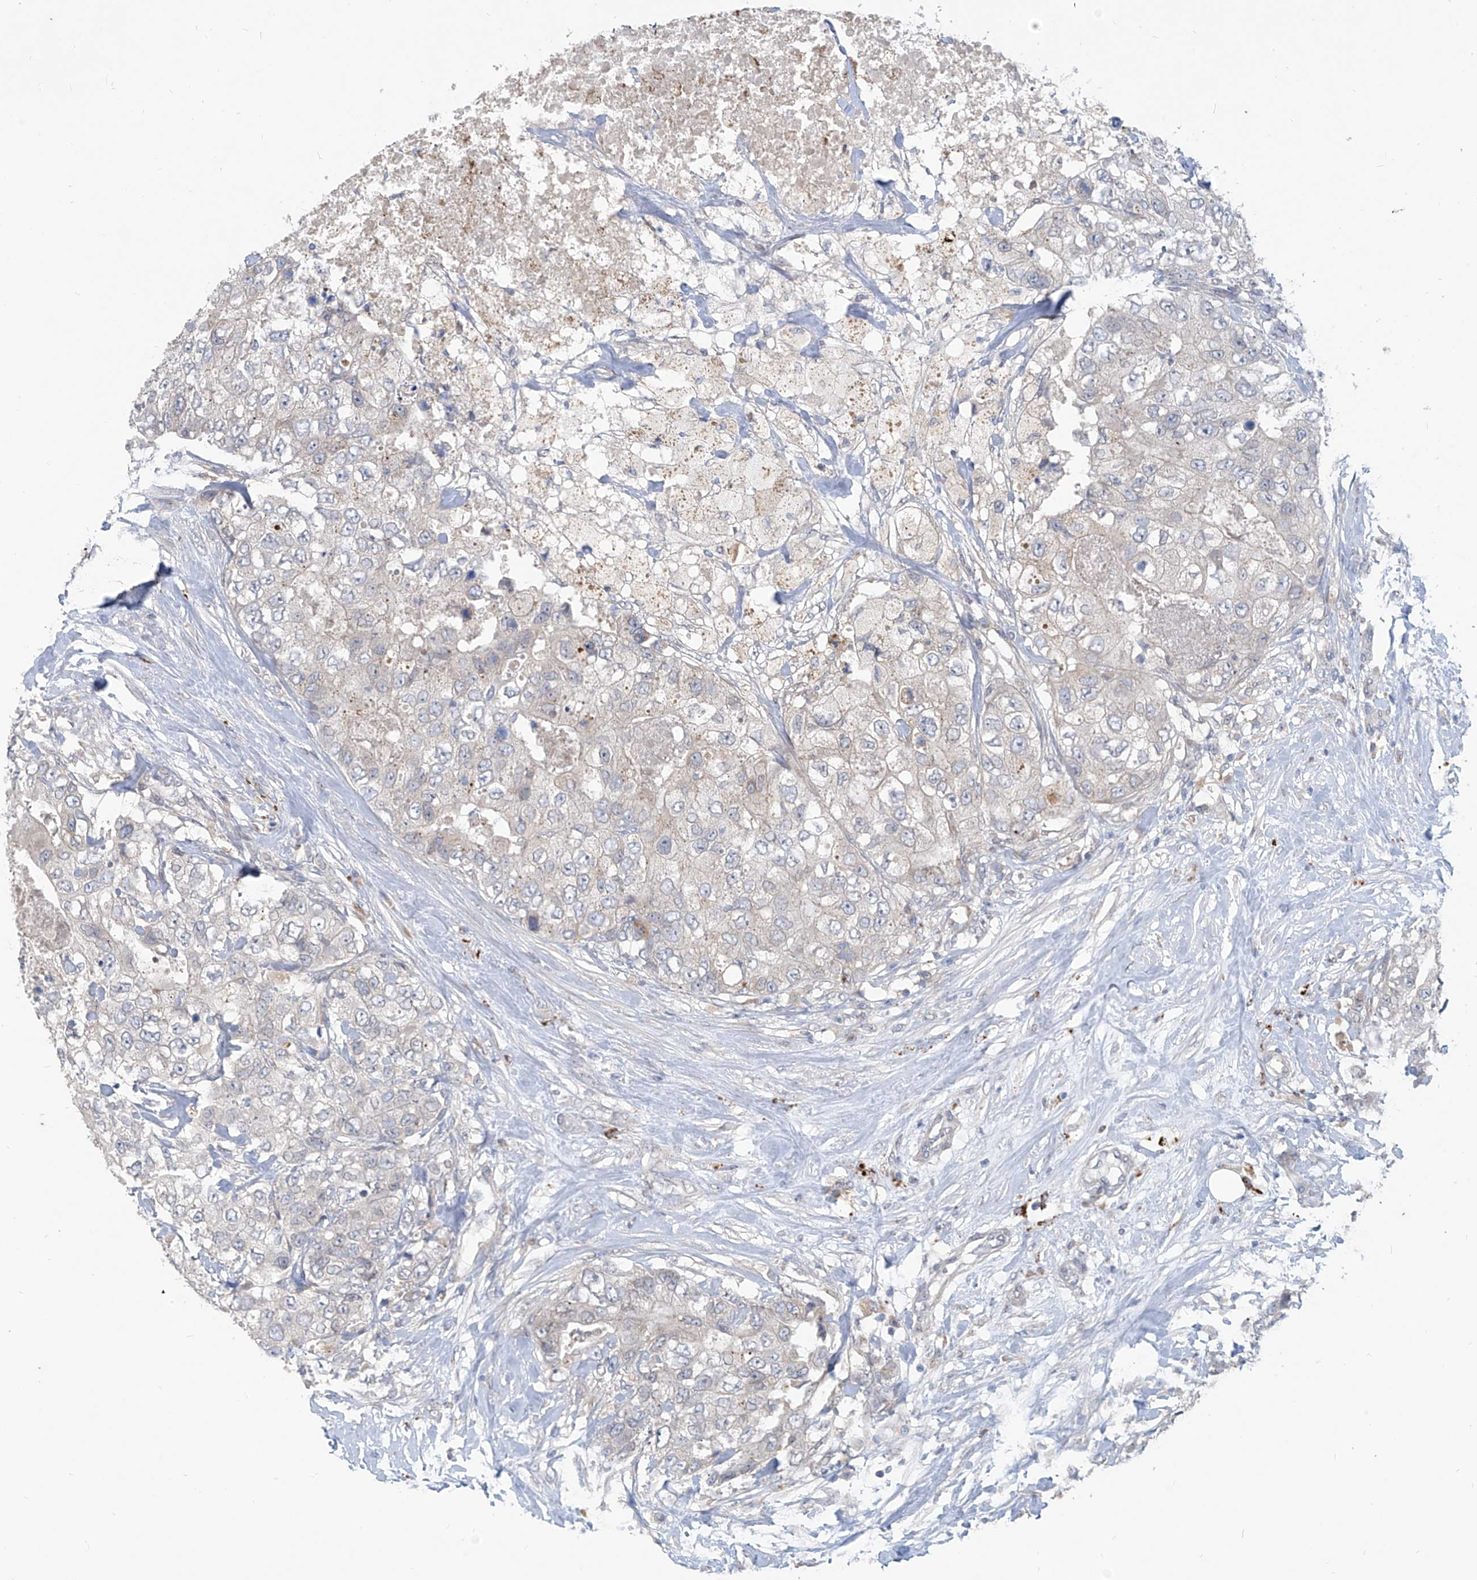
{"staining": {"intensity": "negative", "quantity": "none", "location": "none"}, "tissue": "breast cancer", "cell_type": "Tumor cells", "image_type": "cancer", "snomed": [{"axis": "morphology", "description": "Duct carcinoma"}, {"axis": "topography", "description": "Breast"}], "caption": "IHC of breast cancer exhibits no staining in tumor cells.", "gene": "KRTAP25-1", "patient": {"sex": "female", "age": 62}}